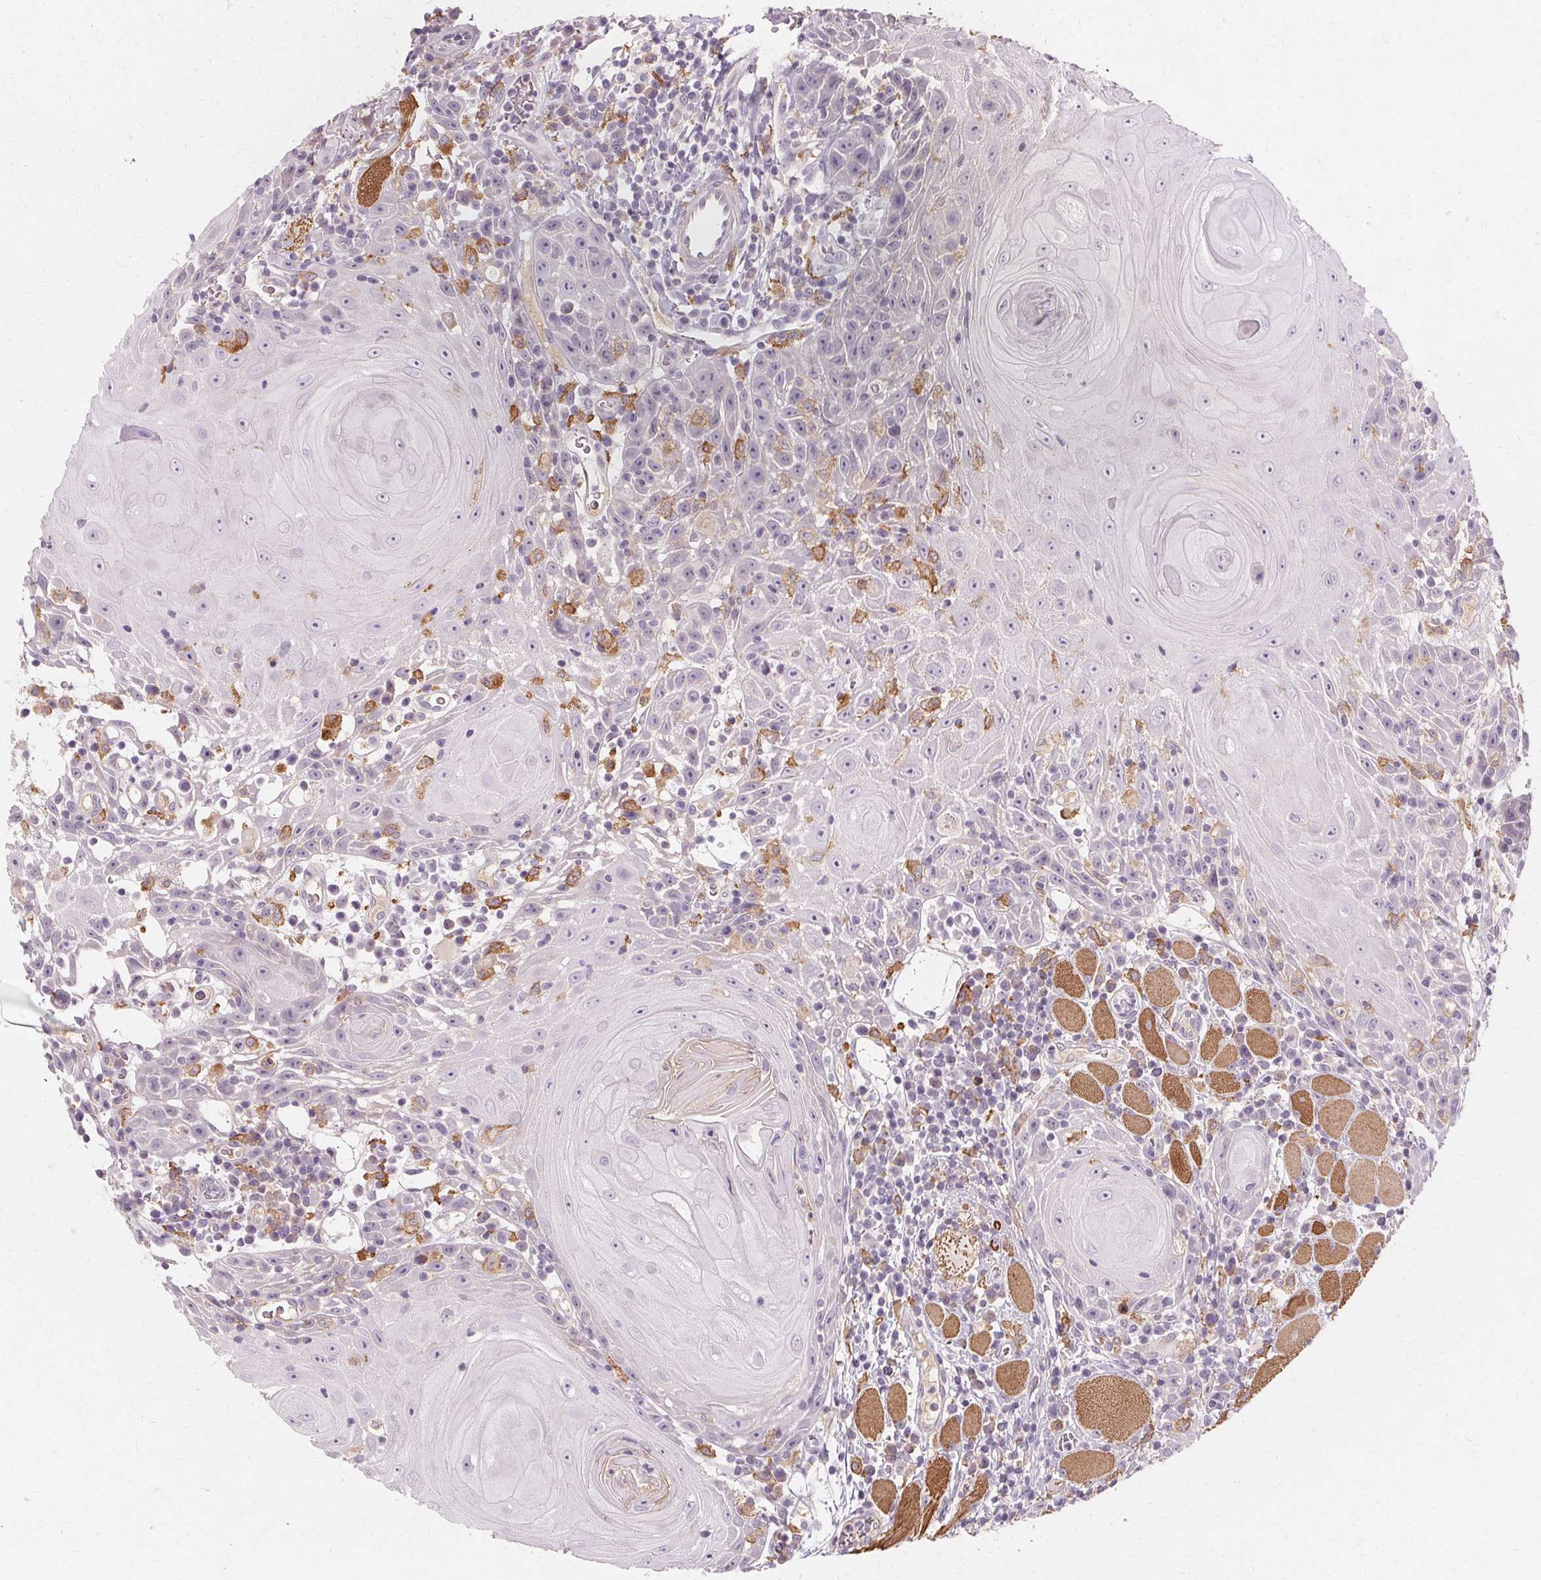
{"staining": {"intensity": "negative", "quantity": "none", "location": "none"}, "tissue": "head and neck cancer", "cell_type": "Tumor cells", "image_type": "cancer", "snomed": [{"axis": "morphology", "description": "Squamous cell carcinoma, NOS"}, {"axis": "topography", "description": "Head-Neck"}], "caption": "Immunohistochemical staining of head and neck cancer (squamous cell carcinoma) reveals no significant staining in tumor cells.", "gene": "IFNGR1", "patient": {"sex": "male", "age": 52}}